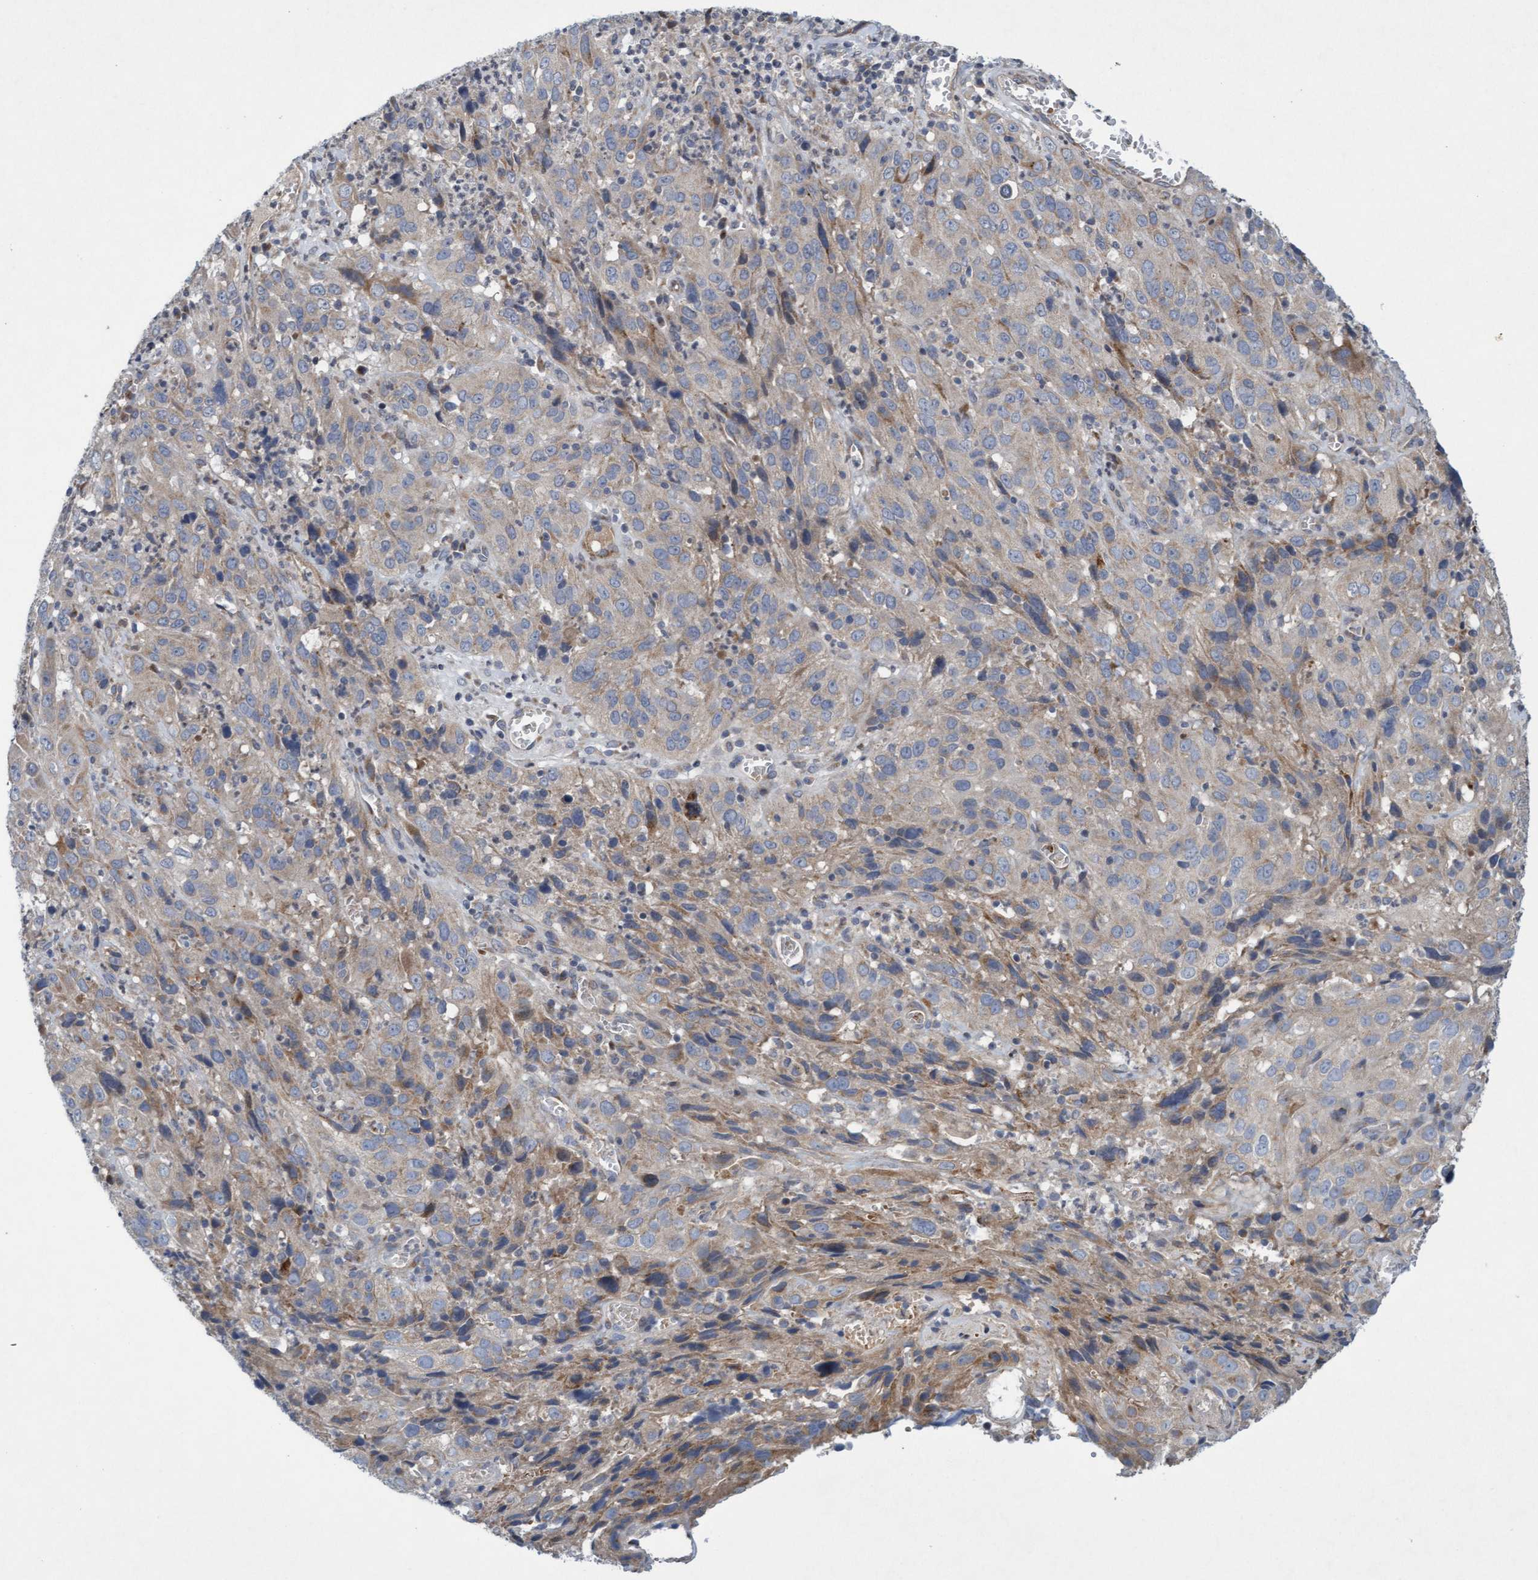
{"staining": {"intensity": "weak", "quantity": "25%-75%", "location": "cytoplasmic/membranous"}, "tissue": "cervical cancer", "cell_type": "Tumor cells", "image_type": "cancer", "snomed": [{"axis": "morphology", "description": "Squamous cell carcinoma, NOS"}, {"axis": "topography", "description": "Cervix"}], "caption": "Immunohistochemistry (IHC) histopathology image of neoplastic tissue: human cervical cancer (squamous cell carcinoma) stained using immunohistochemistry (IHC) displays low levels of weak protein expression localized specifically in the cytoplasmic/membranous of tumor cells, appearing as a cytoplasmic/membranous brown color.", "gene": "DDHD2", "patient": {"sex": "female", "age": 32}}